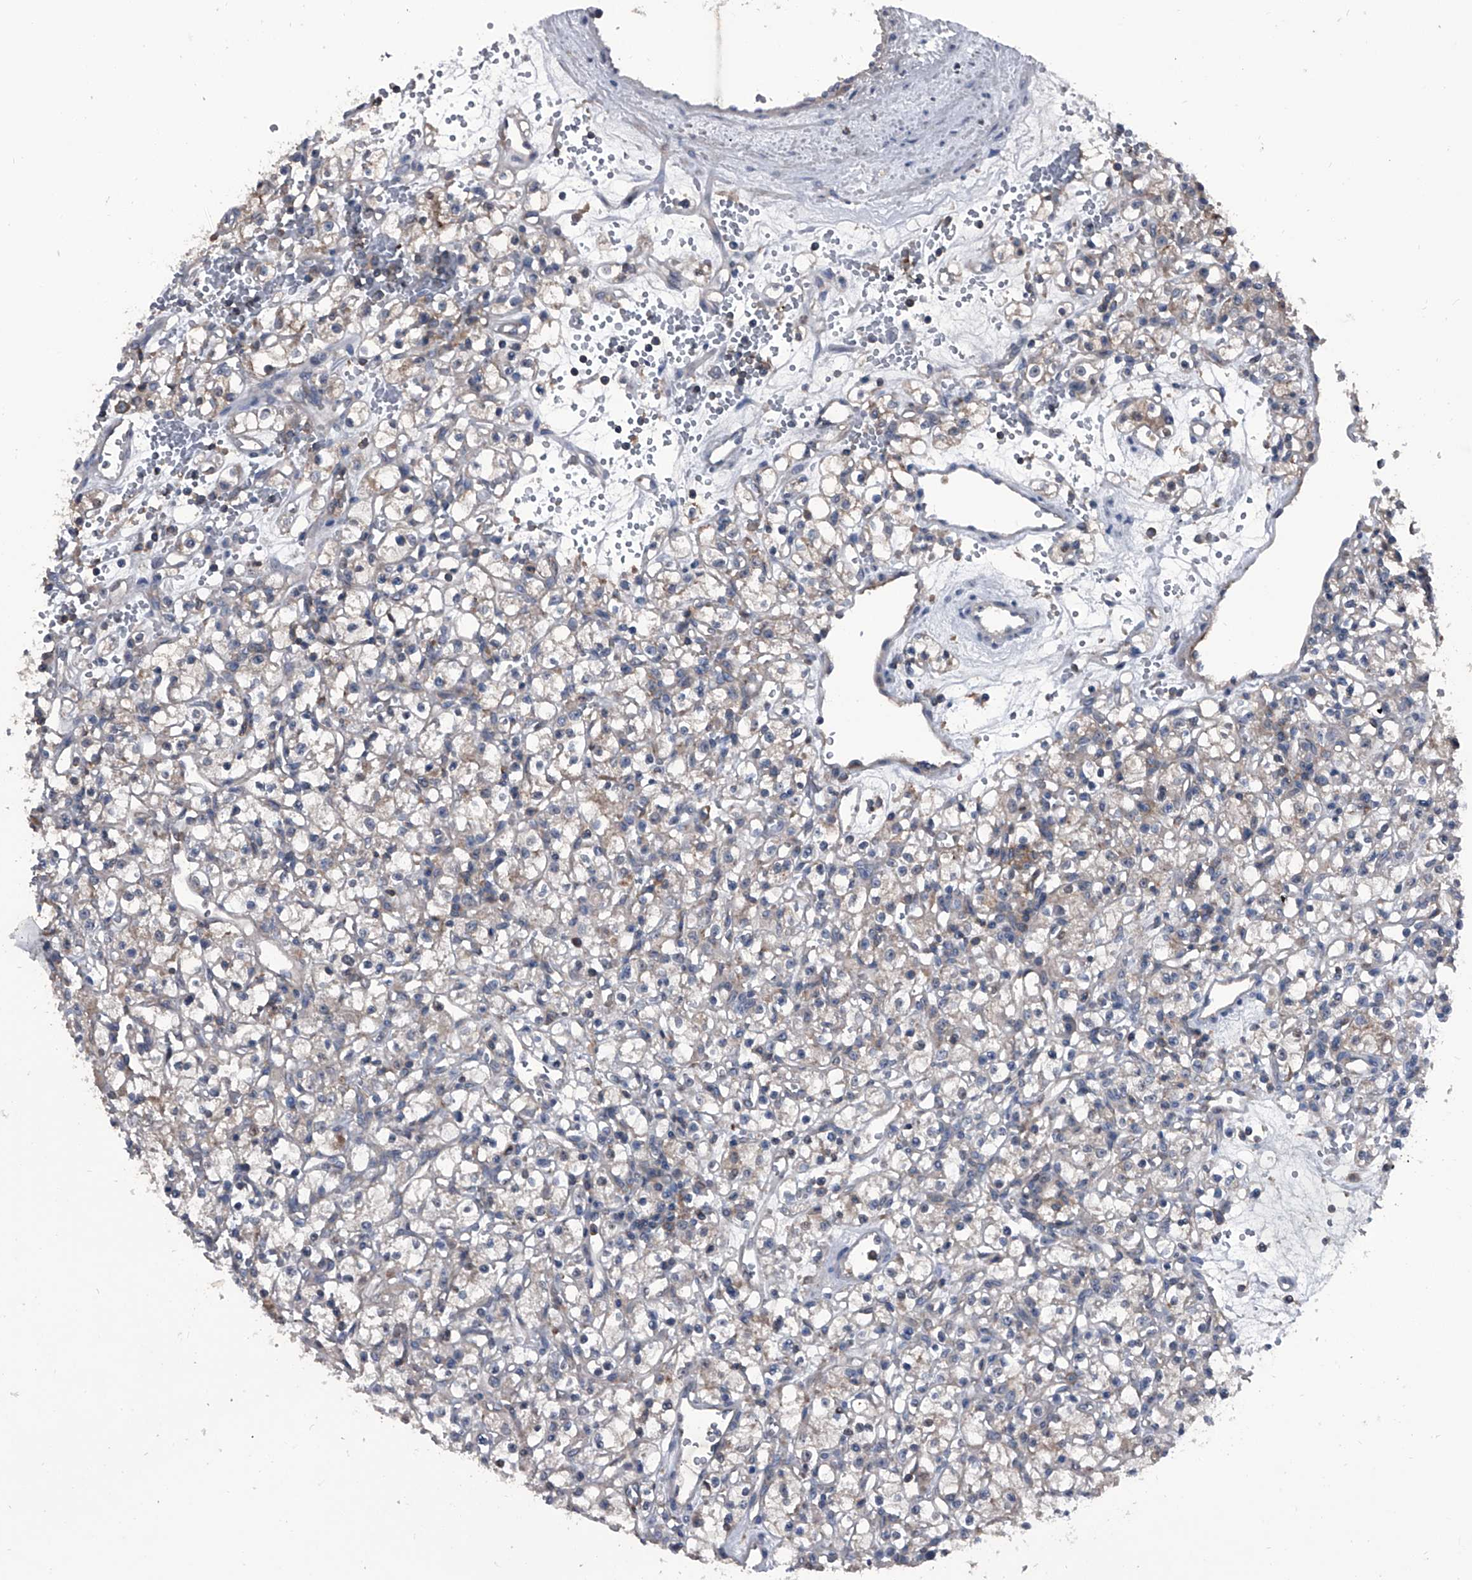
{"staining": {"intensity": "weak", "quantity": "<25%", "location": "cytoplasmic/membranous"}, "tissue": "renal cancer", "cell_type": "Tumor cells", "image_type": "cancer", "snomed": [{"axis": "morphology", "description": "Adenocarcinoma, NOS"}, {"axis": "topography", "description": "Kidney"}], "caption": "Tumor cells are negative for protein expression in human renal cancer. (DAB immunohistochemistry, high magnification).", "gene": "PIP5K1A", "patient": {"sex": "female", "age": 59}}